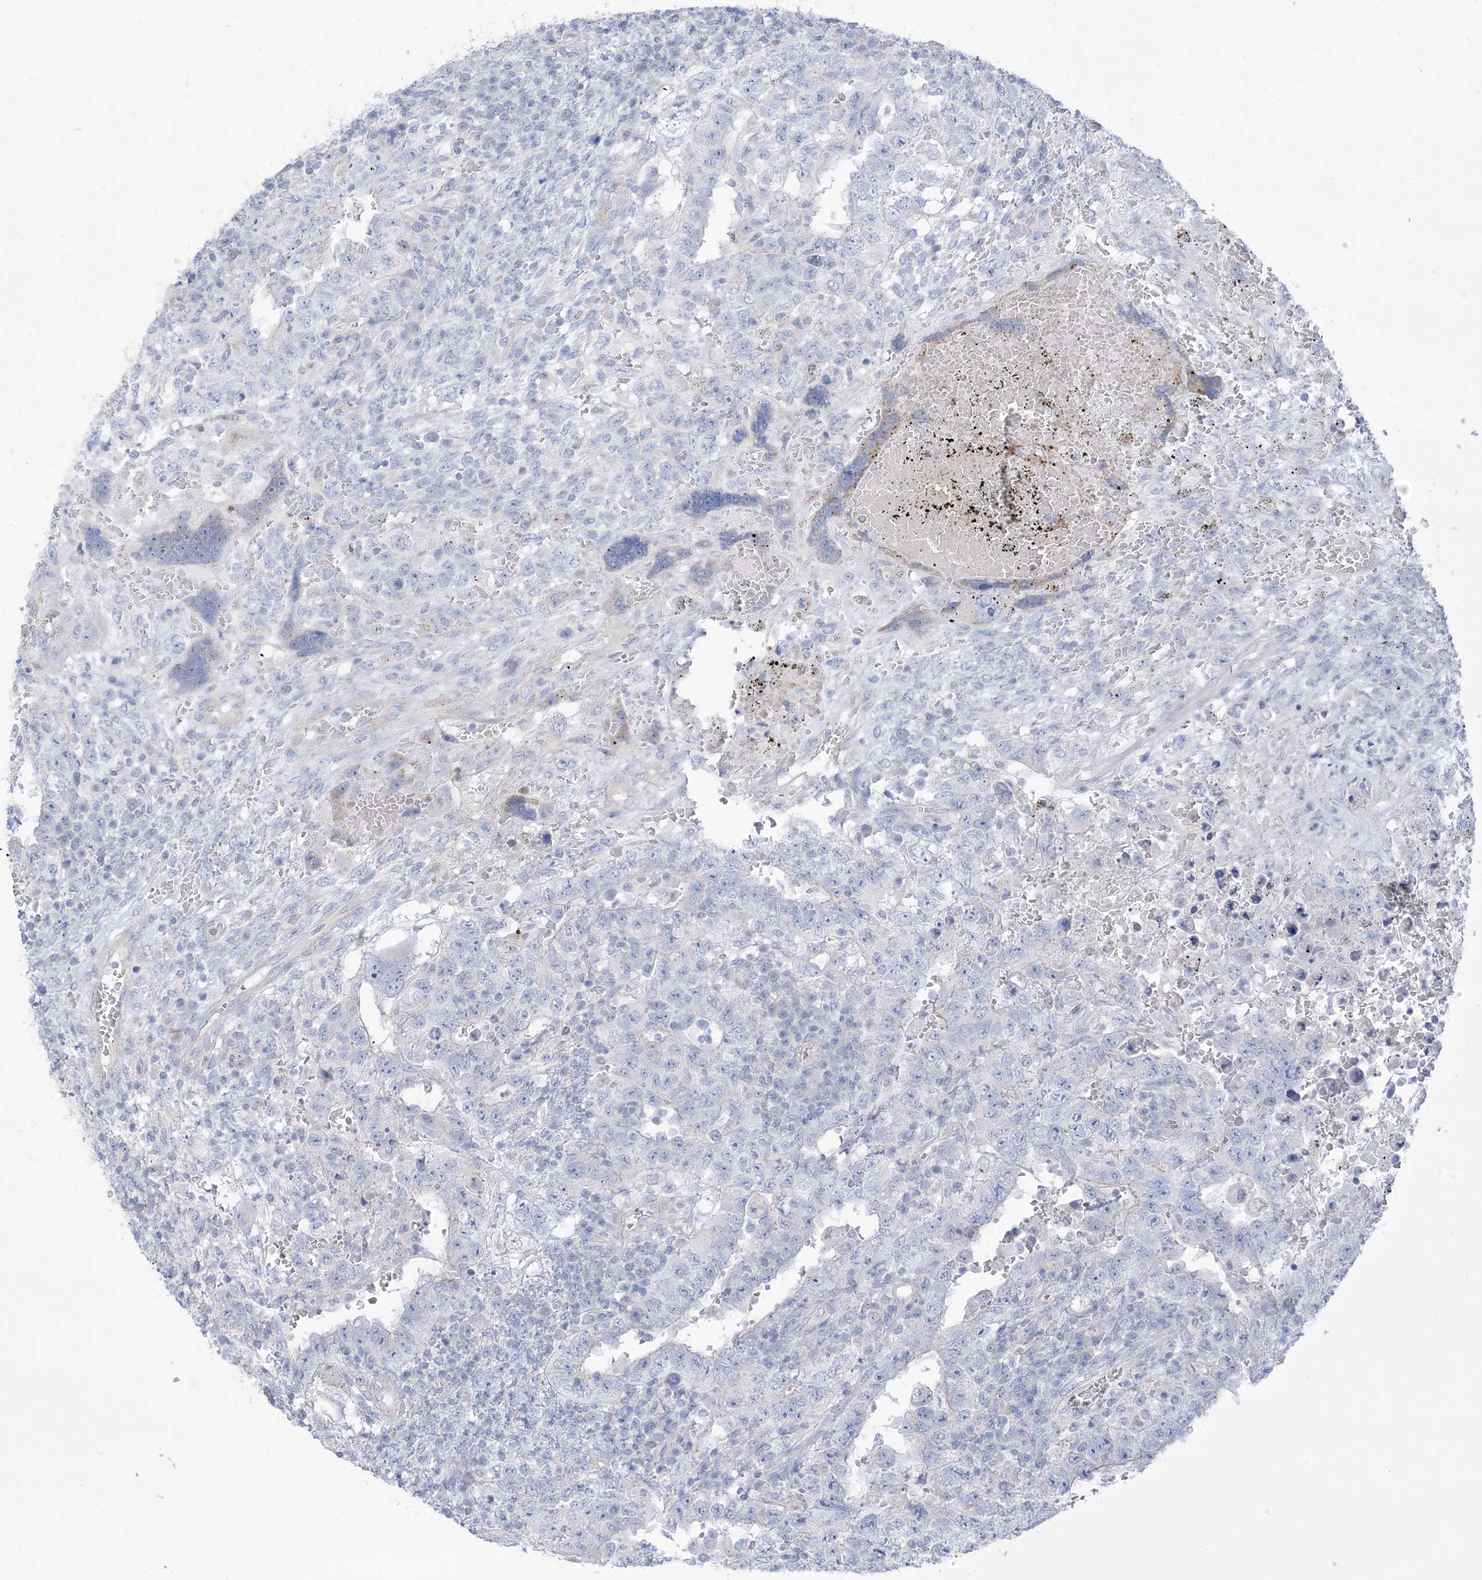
{"staining": {"intensity": "negative", "quantity": "none", "location": "none"}, "tissue": "testis cancer", "cell_type": "Tumor cells", "image_type": "cancer", "snomed": [{"axis": "morphology", "description": "Carcinoma, Embryonal, NOS"}, {"axis": "topography", "description": "Testis"}], "caption": "Tumor cells are negative for protein expression in human testis embryonal carcinoma.", "gene": "MTHFD2L", "patient": {"sex": "male", "age": 26}}